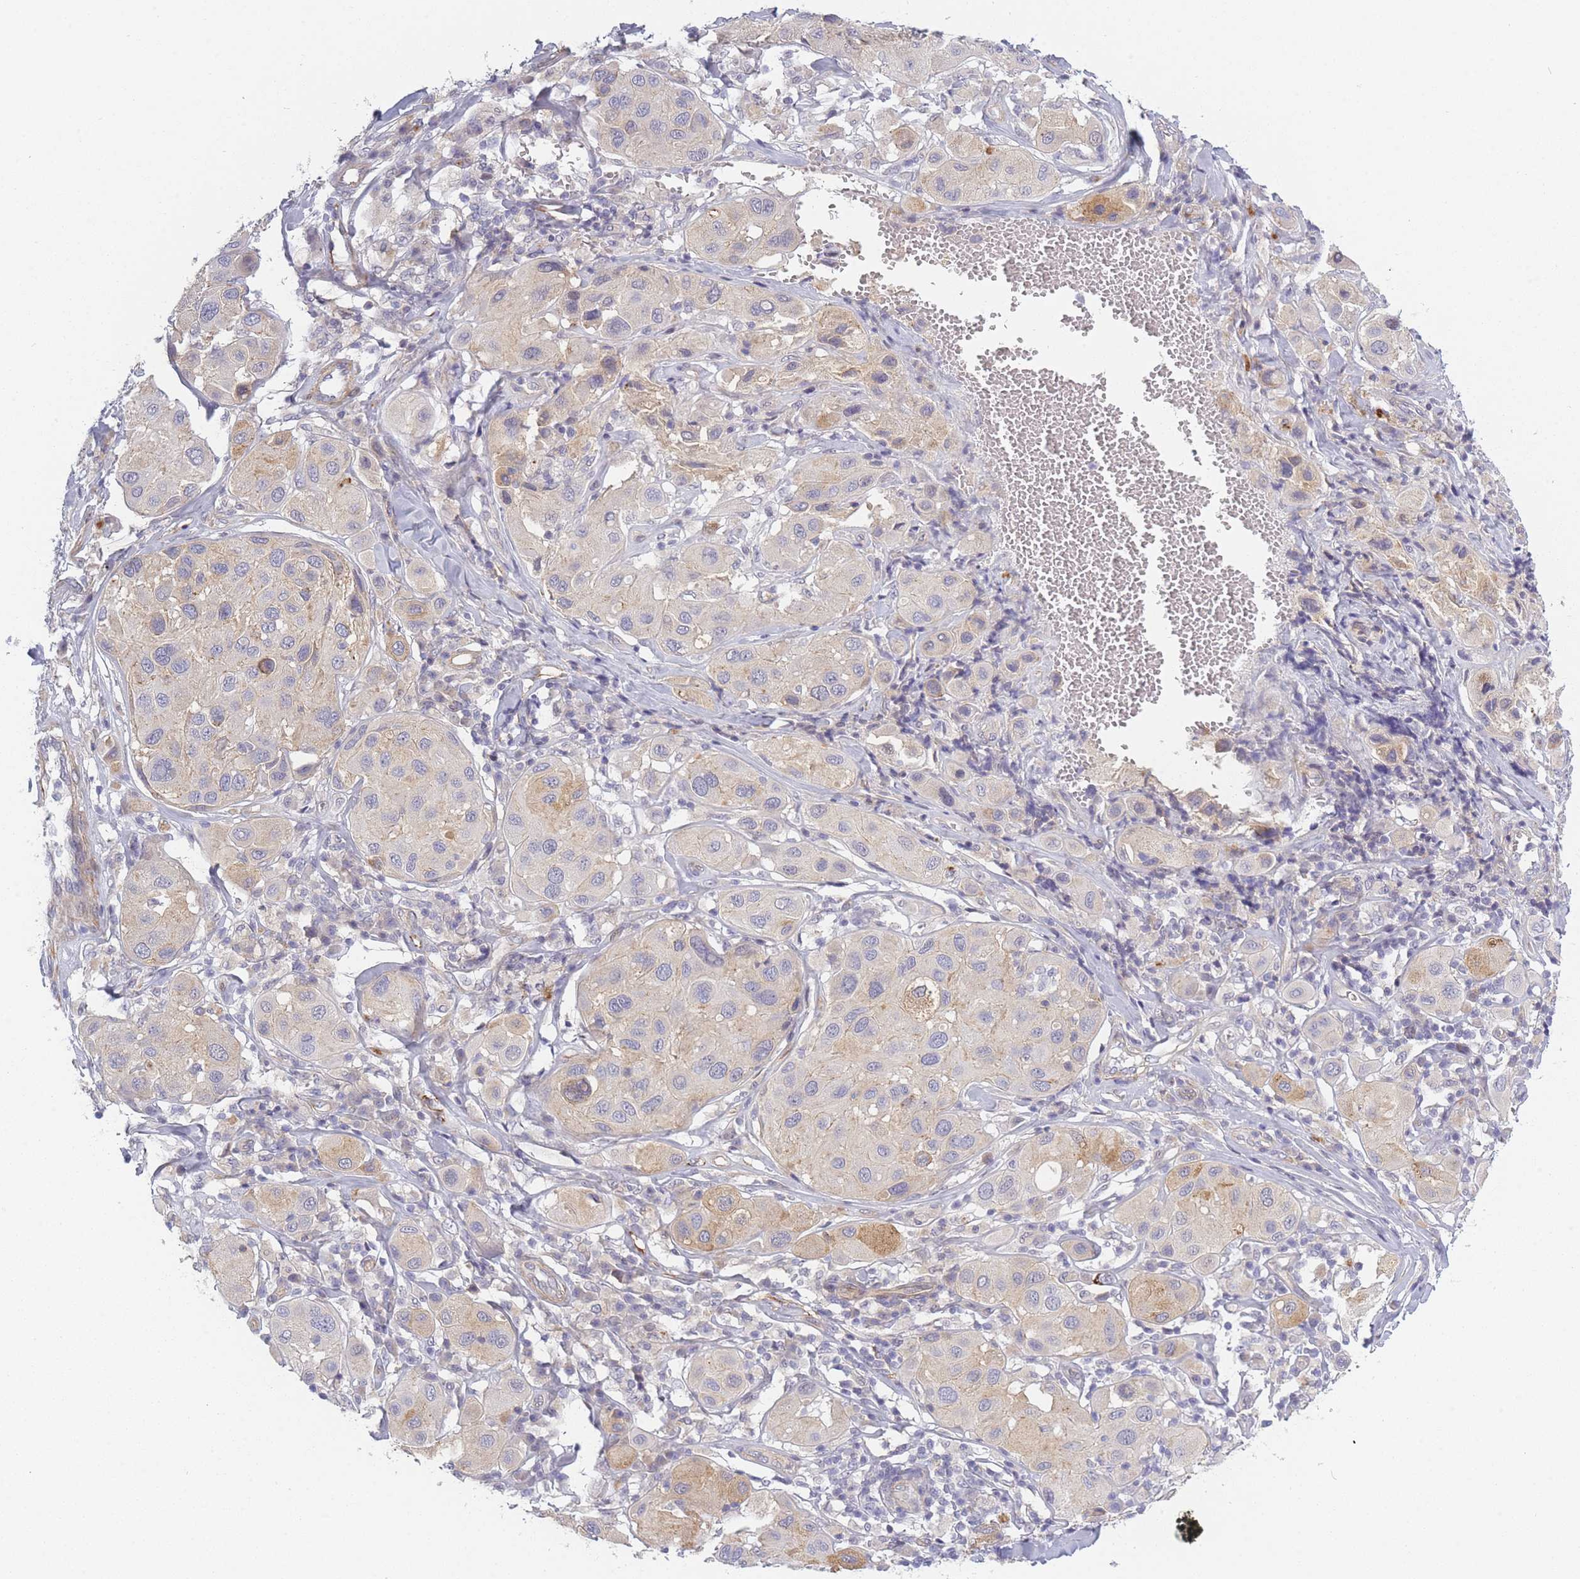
{"staining": {"intensity": "weak", "quantity": "<25%", "location": "cytoplasmic/membranous"}, "tissue": "melanoma", "cell_type": "Tumor cells", "image_type": "cancer", "snomed": [{"axis": "morphology", "description": "Malignant melanoma, Metastatic site"}, {"axis": "topography", "description": "Skin"}], "caption": "This is a histopathology image of immunohistochemistry (IHC) staining of melanoma, which shows no expression in tumor cells. (DAB immunohistochemistry (IHC) with hematoxylin counter stain).", "gene": "SLC7A6", "patient": {"sex": "male", "age": 41}}